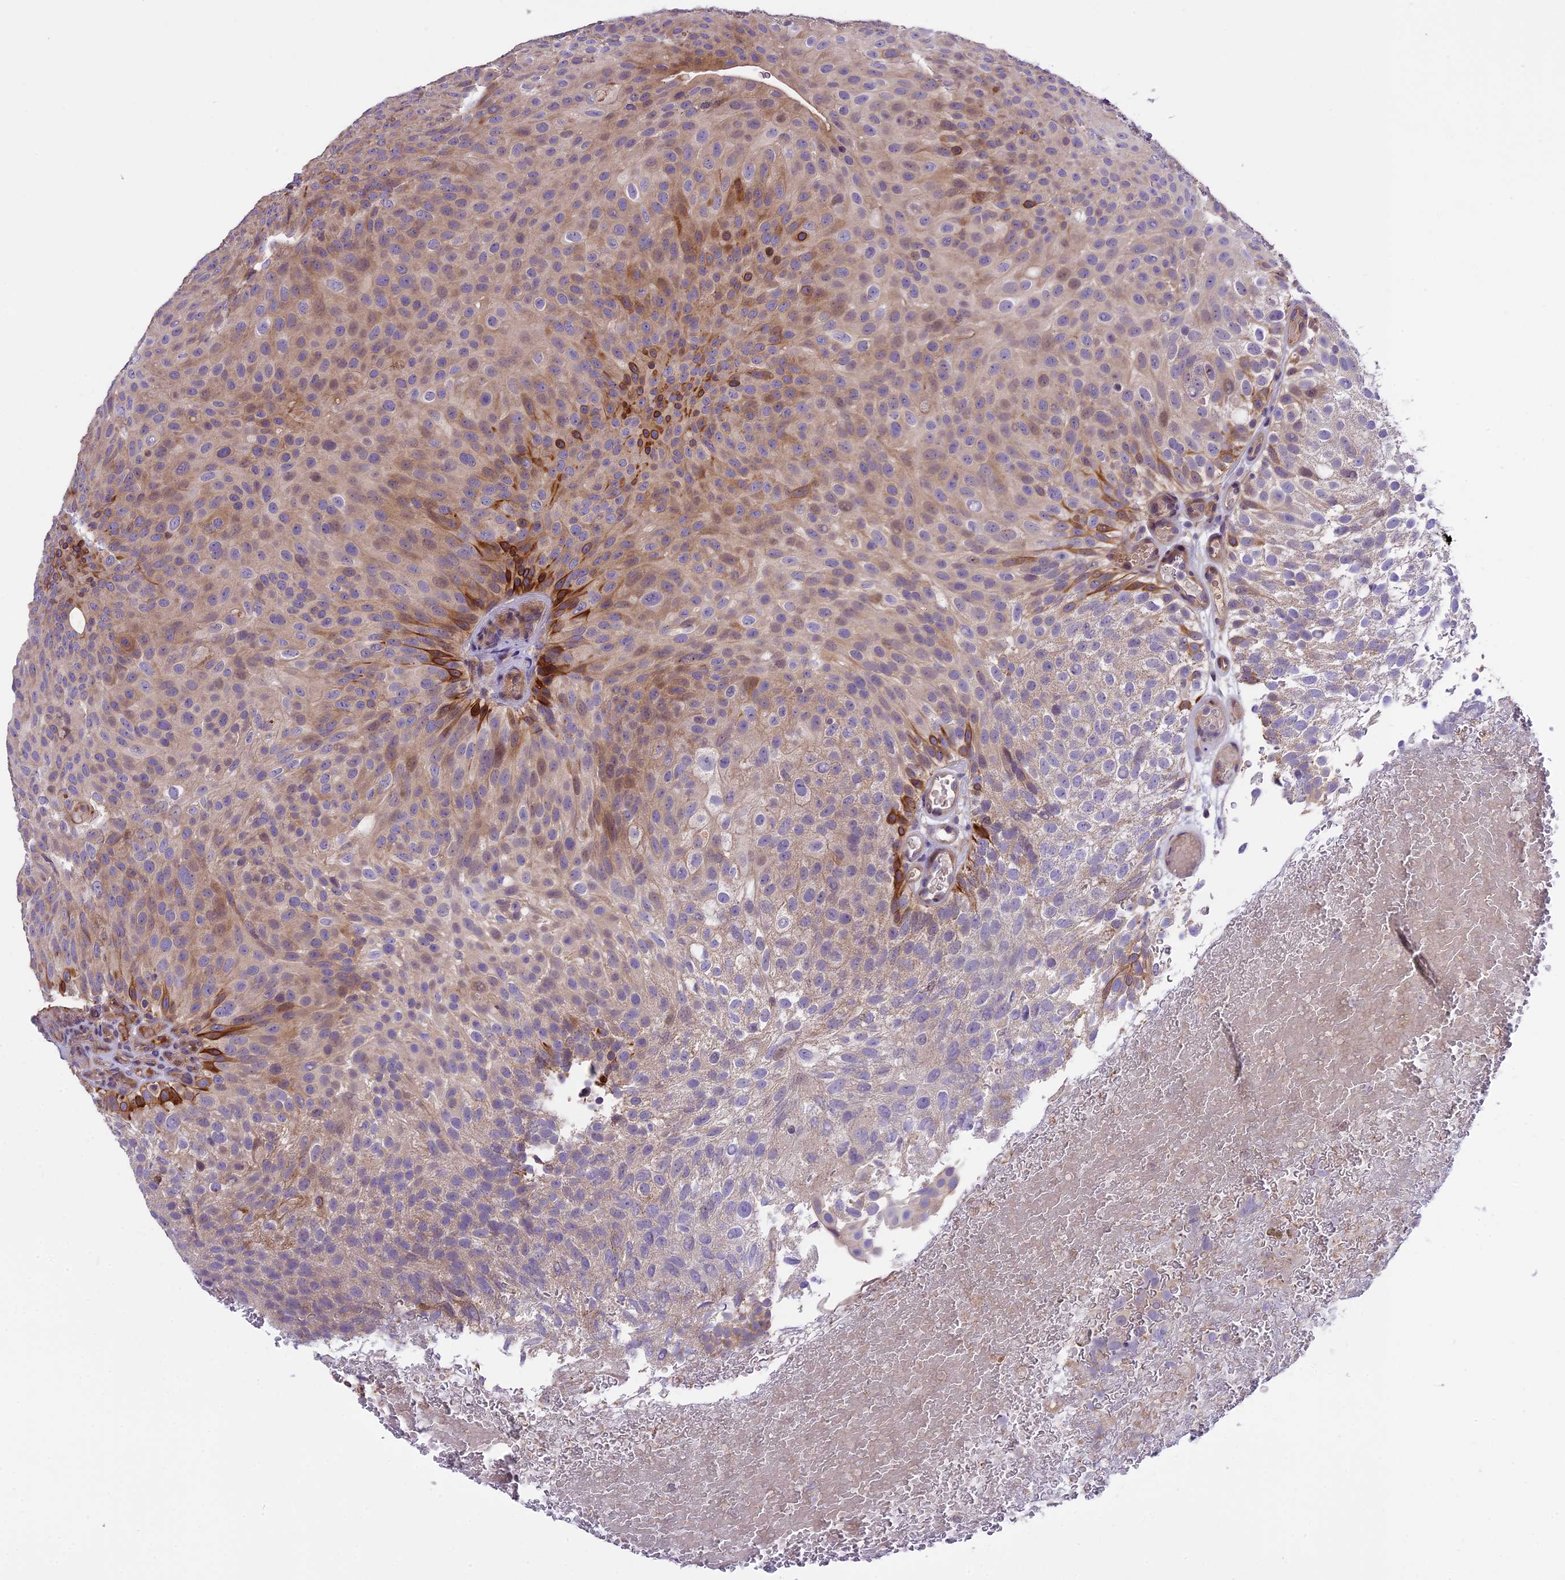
{"staining": {"intensity": "strong", "quantity": "<25%", "location": "cytoplasmic/membranous"}, "tissue": "urothelial cancer", "cell_type": "Tumor cells", "image_type": "cancer", "snomed": [{"axis": "morphology", "description": "Urothelial carcinoma, Low grade"}, {"axis": "topography", "description": "Urinary bladder"}], "caption": "Brown immunohistochemical staining in urothelial cancer displays strong cytoplasmic/membranous expression in approximately <25% of tumor cells.", "gene": "ABCC10", "patient": {"sex": "male", "age": 78}}